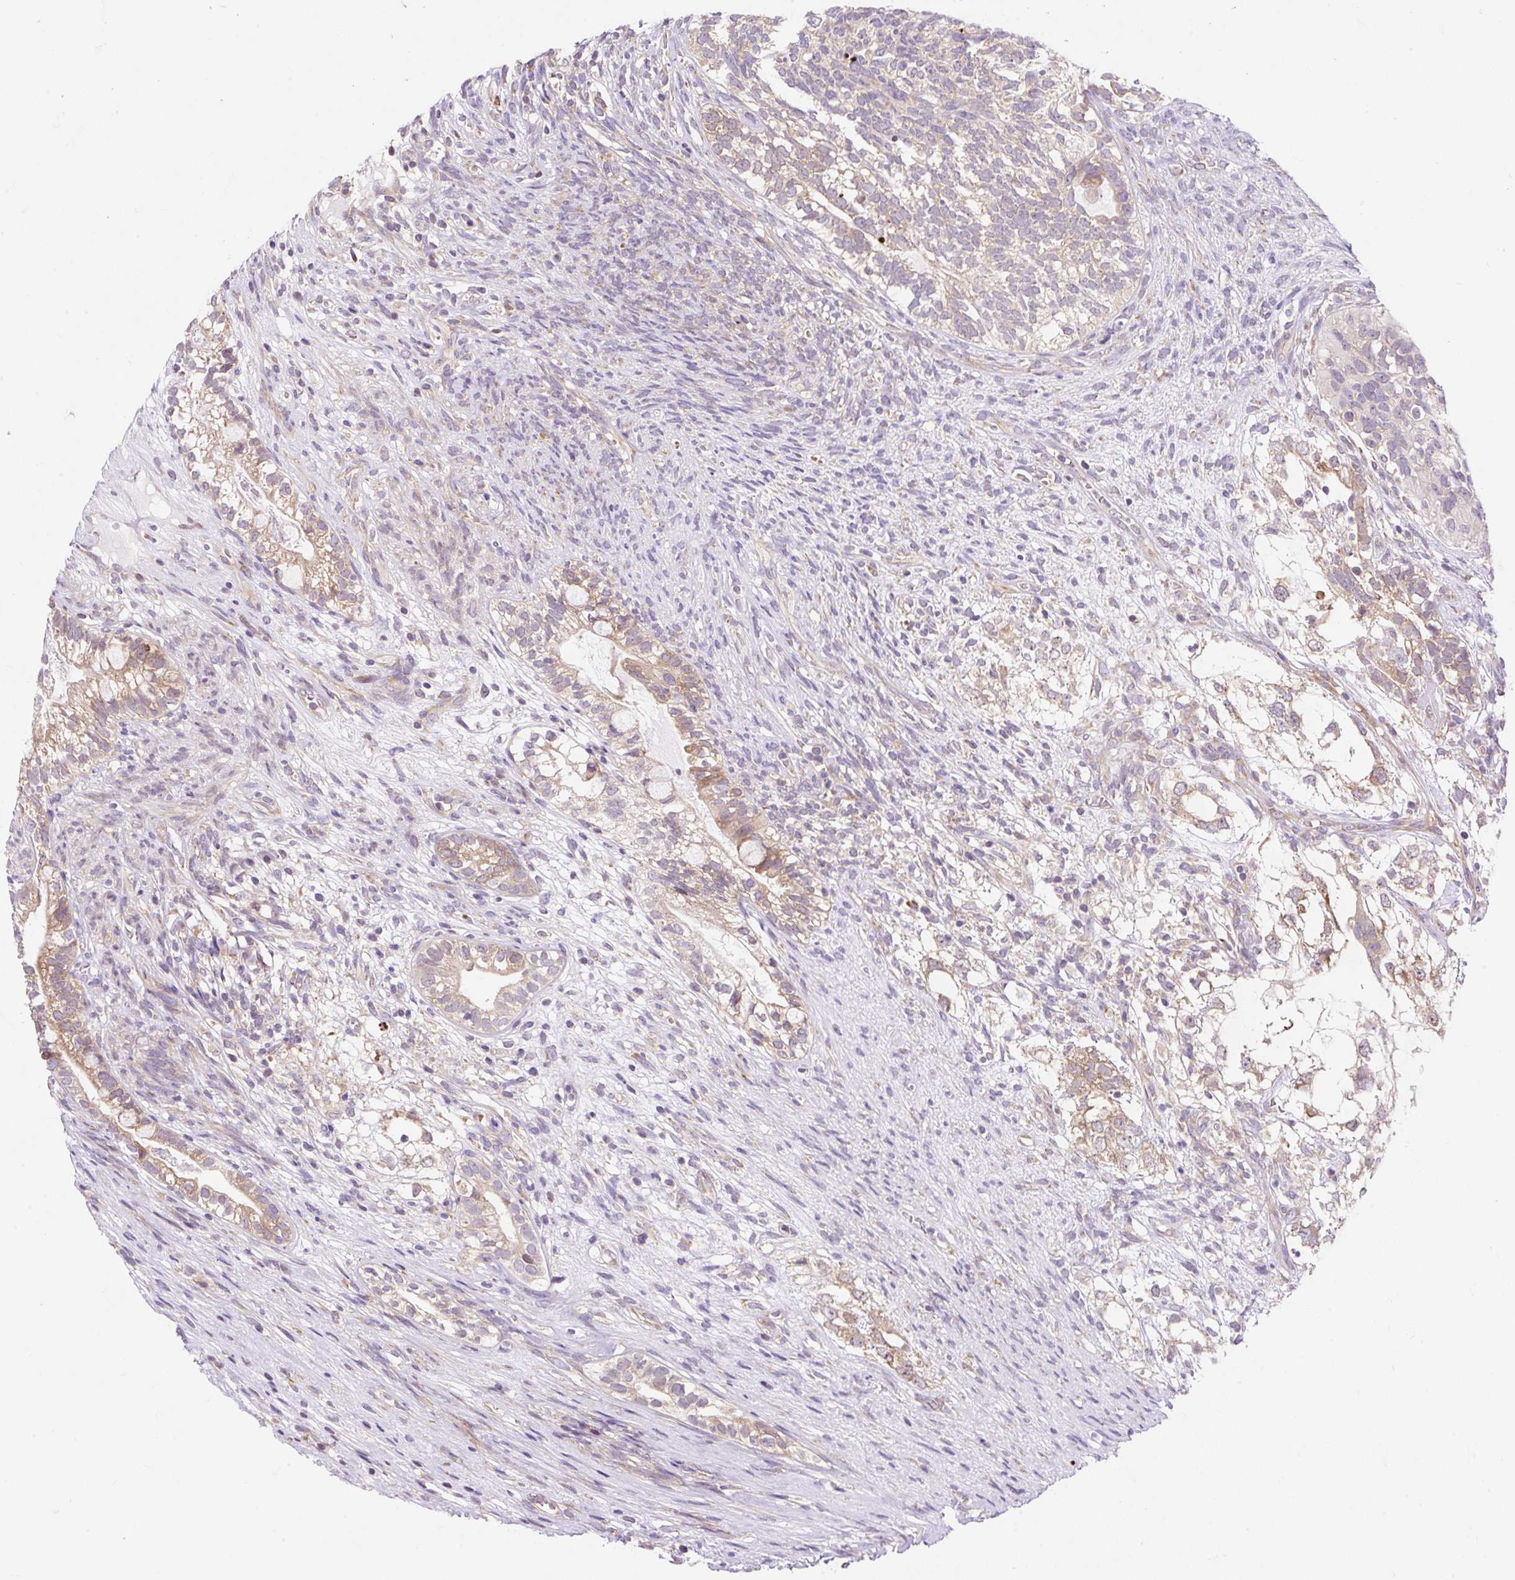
{"staining": {"intensity": "moderate", "quantity": "25%-75%", "location": "cytoplasmic/membranous"}, "tissue": "testis cancer", "cell_type": "Tumor cells", "image_type": "cancer", "snomed": [{"axis": "morphology", "description": "Seminoma, NOS"}, {"axis": "morphology", "description": "Carcinoma, Embryonal, NOS"}, {"axis": "topography", "description": "Testis"}], "caption": "IHC micrograph of testis cancer stained for a protein (brown), which shows medium levels of moderate cytoplasmic/membranous positivity in about 25%-75% of tumor cells.", "gene": "GPR45", "patient": {"sex": "male", "age": 41}}